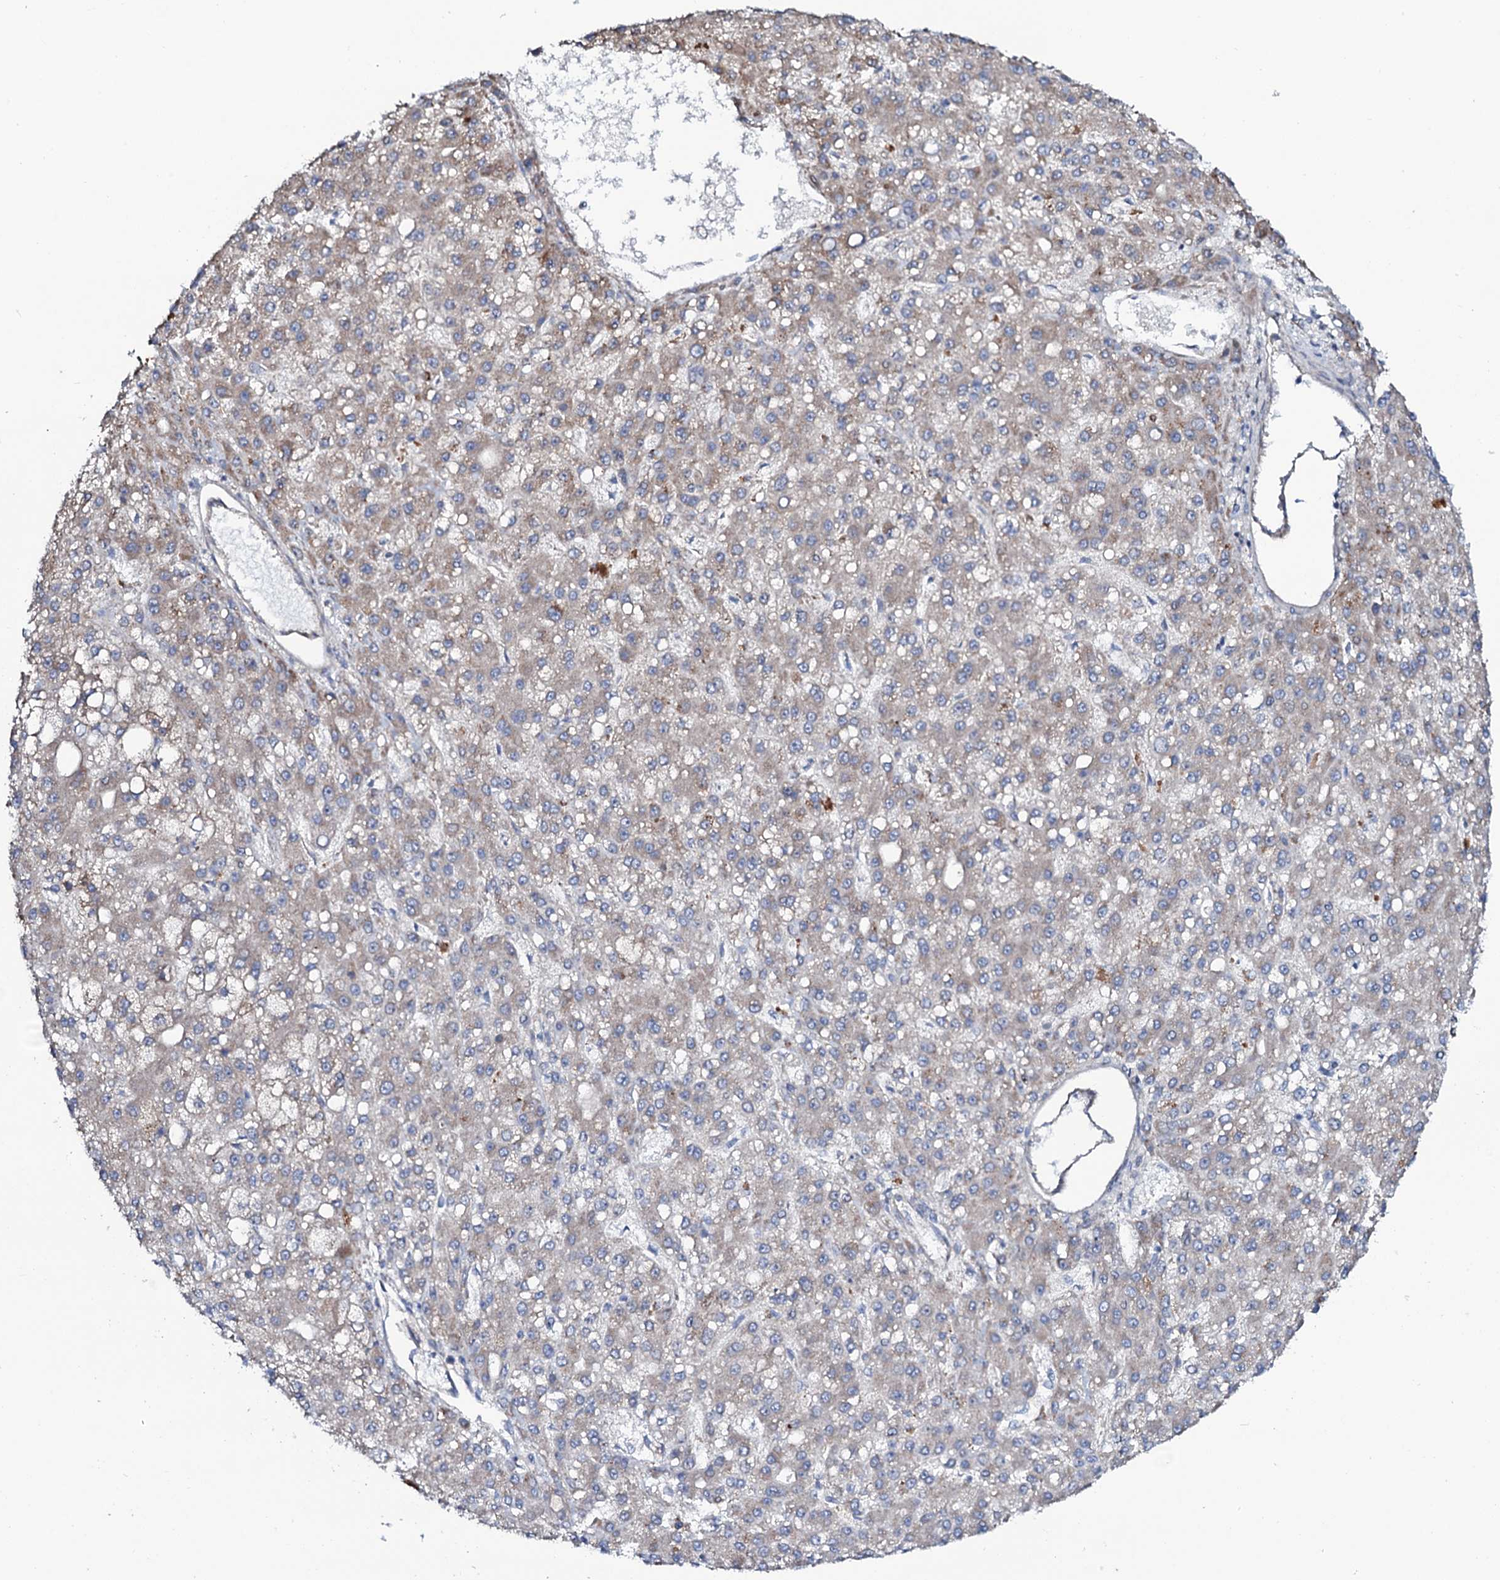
{"staining": {"intensity": "moderate", "quantity": "25%-75%", "location": "cytoplasmic/membranous"}, "tissue": "liver cancer", "cell_type": "Tumor cells", "image_type": "cancer", "snomed": [{"axis": "morphology", "description": "Carcinoma, Hepatocellular, NOS"}, {"axis": "topography", "description": "Liver"}], "caption": "Brown immunohistochemical staining in liver hepatocellular carcinoma demonstrates moderate cytoplasmic/membranous positivity in about 25%-75% of tumor cells. Nuclei are stained in blue.", "gene": "STARD13", "patient": {"sex": "male", "age": 67}}